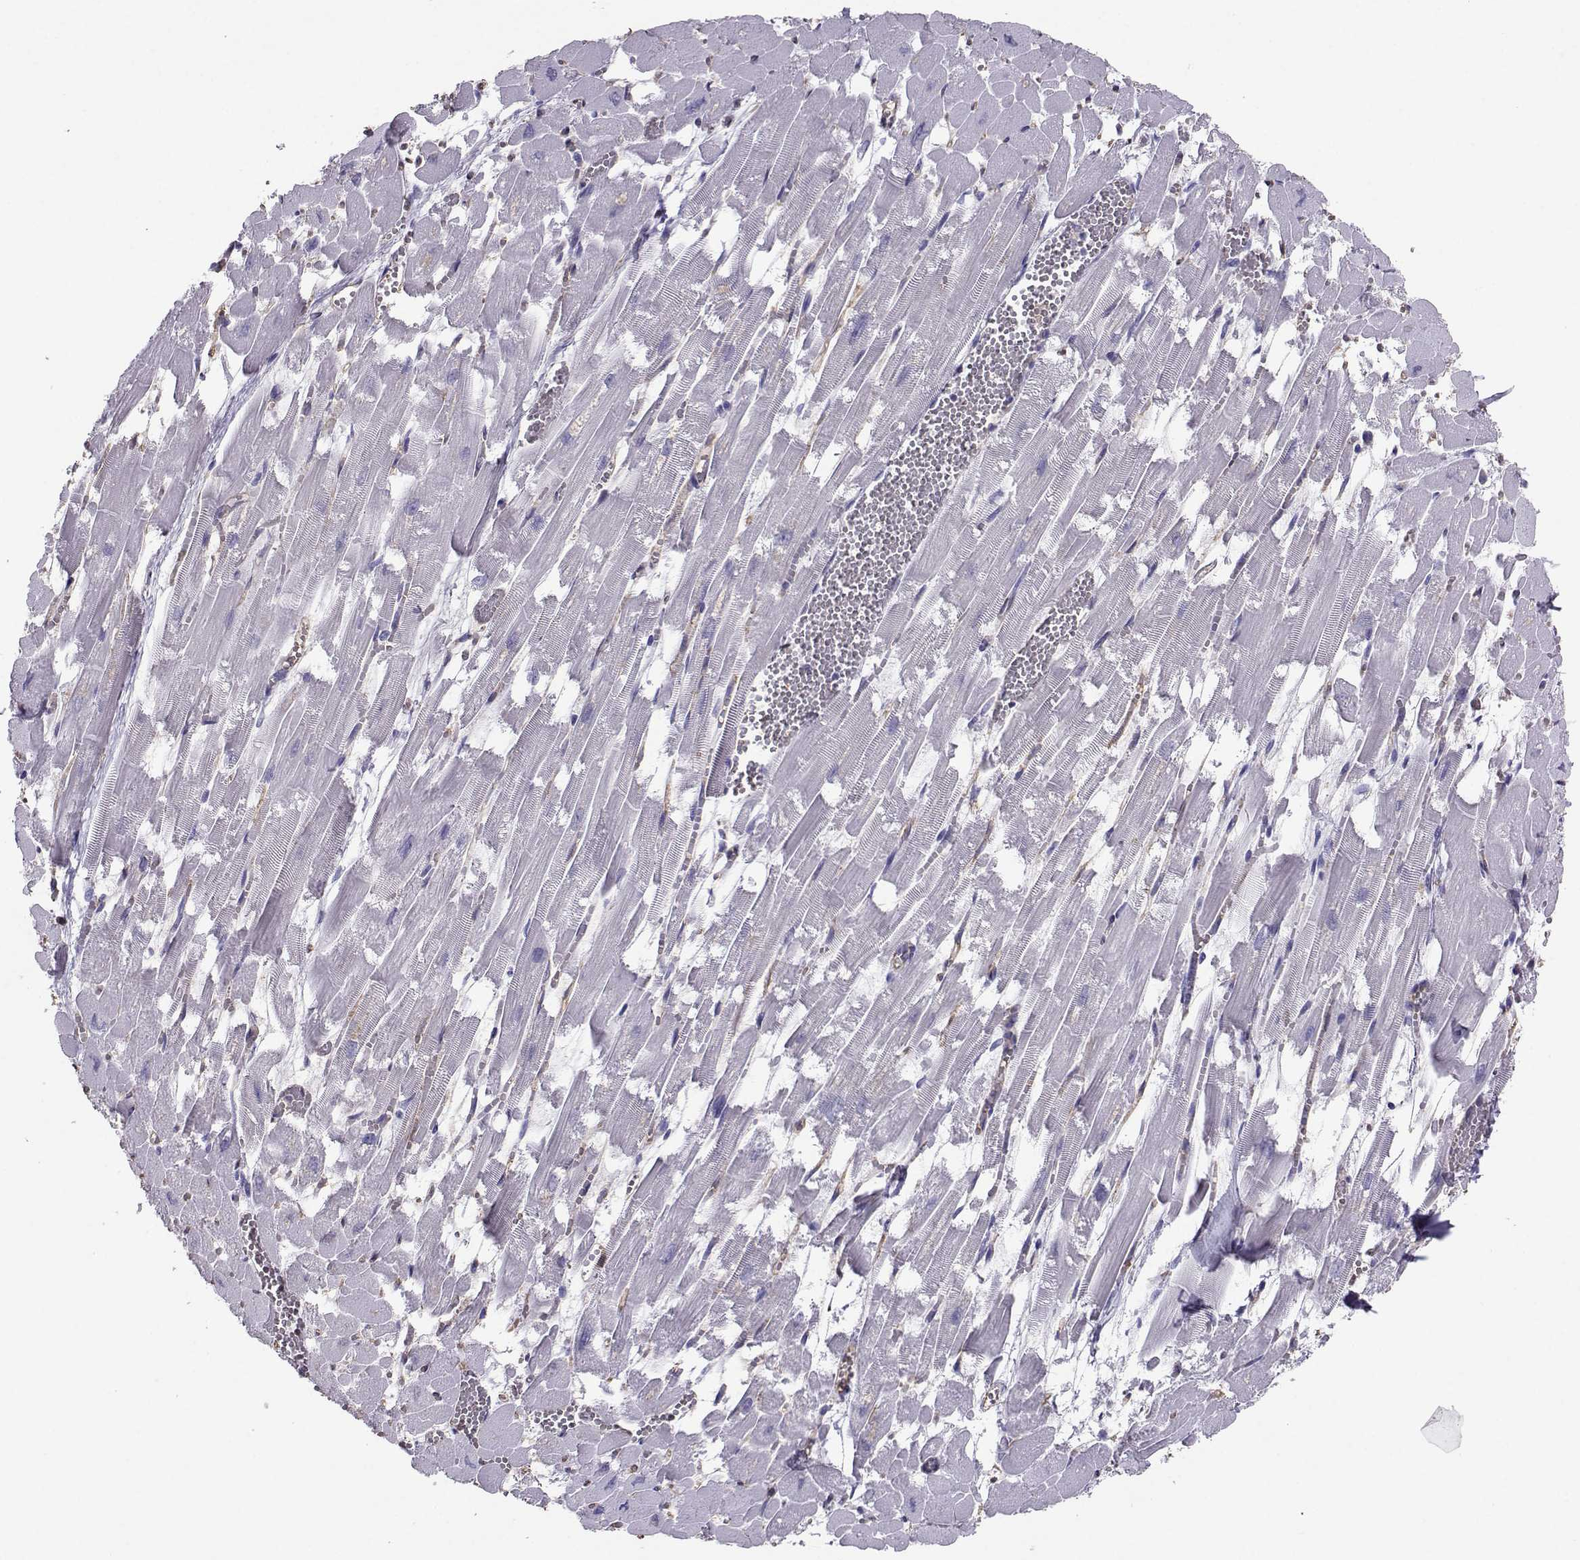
{"staining": {"intensity": "negative", "quantity": "none", "location": "none"}, "tissue": "heart muscle", "cell_type": "Cardiomyocytes", "image_type": "normal", "snomed": [{"axis": "morphology", "description": "Normal tissue, NOS"}, {"axis": "topography", "description": "Heart"}], "caption": "An immunohistochemistry histopathology image of normal heart muscle is shown. There is no staining in cardiomyocytes of heart muscle.", "gene": "CLUL1", "patient": {"sex": "female", "age": 52}}